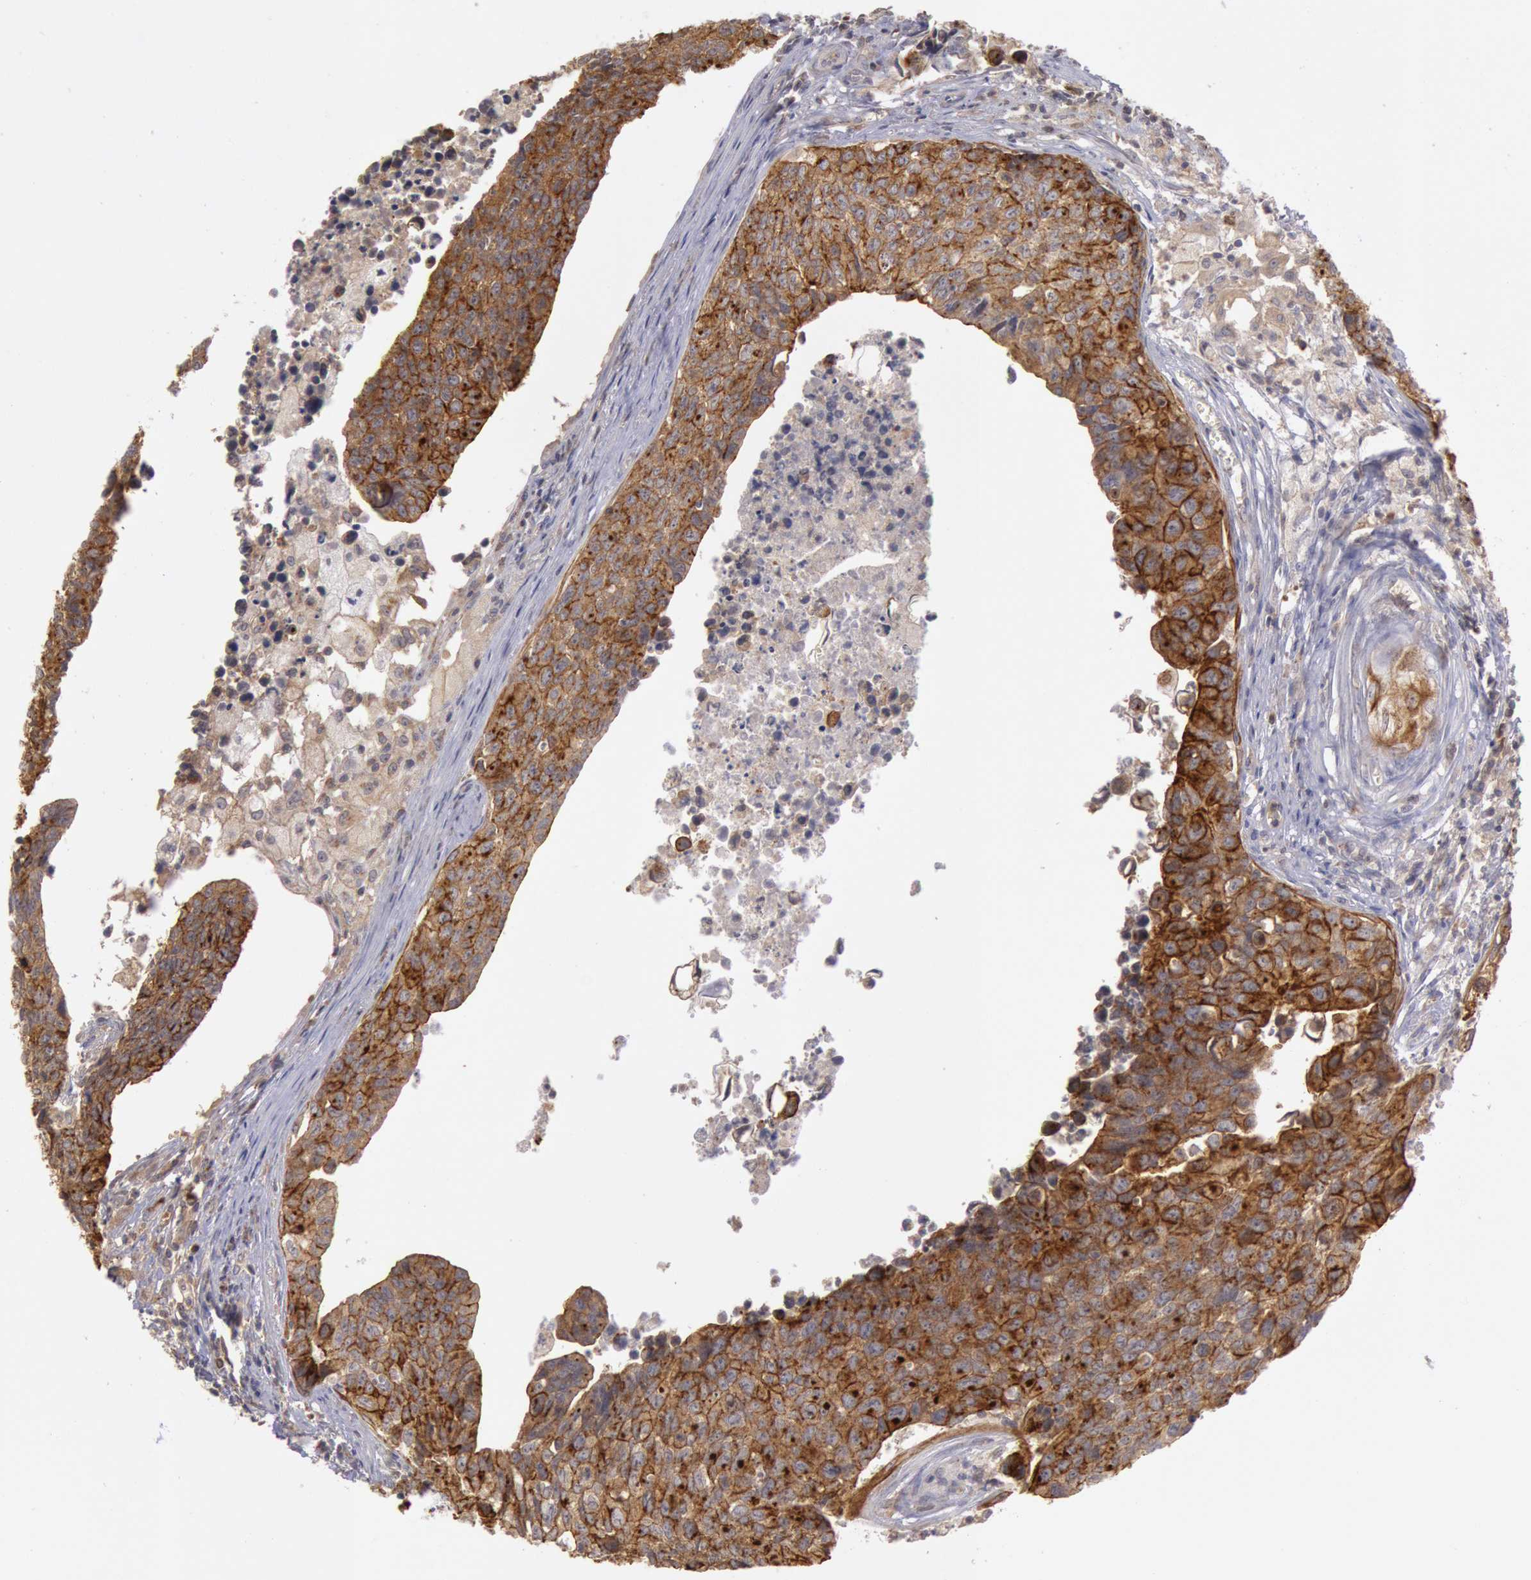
{"staining": {"intensity": "strong", "quantity": ">75%", "location": "cytoplasmic/membranous"}, "tissue": "urothelial cancer", "cell_type": "Tumor cells", "image_type": "cancer", "snomed": [{"axis": "morphology", "description": "Urothelial carcinoma, High grade"}, {"axis": "topography", "description": "Urinary bladder"}], "caption": "High-magnification brightfield microscopy of urothelial cancer stained with DAB (brown) and counterstained with hematoxylin (blue). tumor cells exhibit strong cytoplasmic/membranous staining is present in about>75% of cells.", "gene": "PLA2G6", "patient": {"sex": "male", "age": 81}}